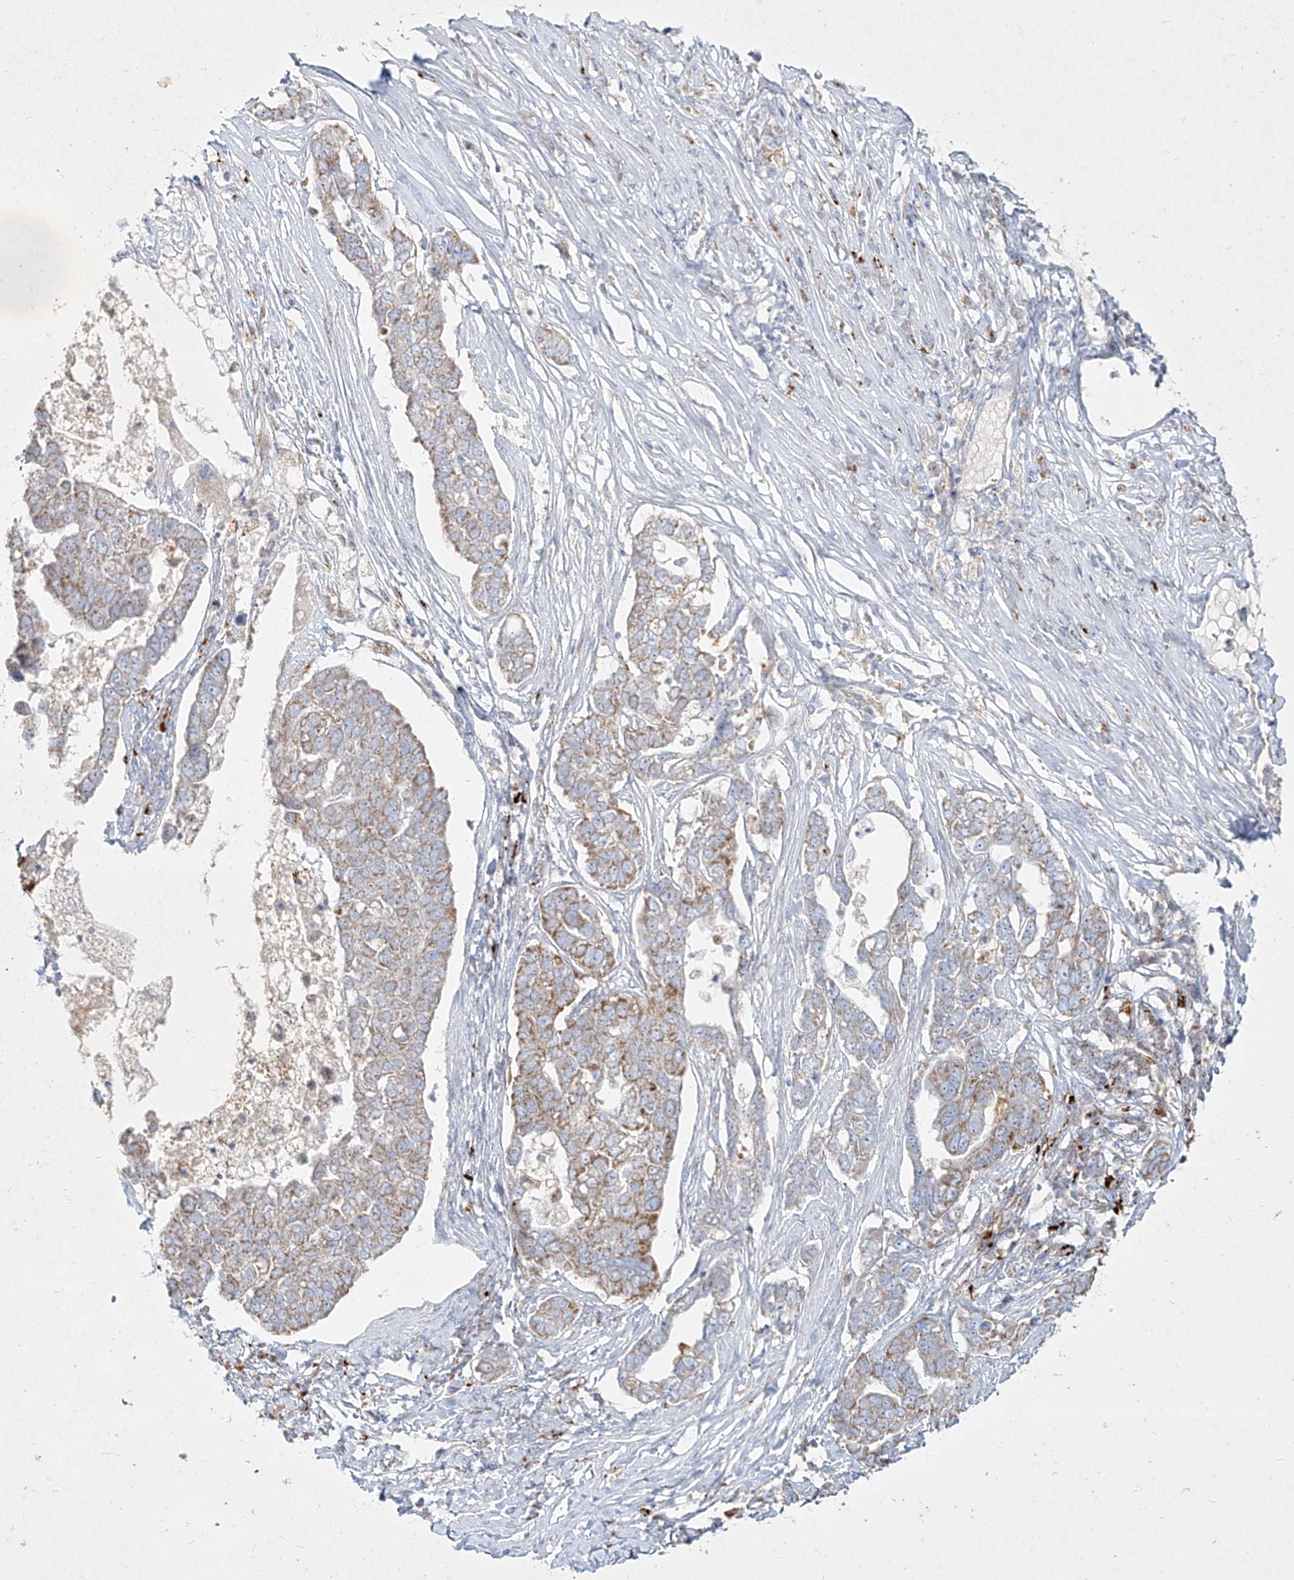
{"staining": {"intensity": "moderate", "quantity": "25%-75%", "location": "cytoplasmic/membranous"}, "tissue": "pancreatic cancer", "cell_type": "Tumor cells", "image_type": "cancer", "snomed": [{"axis": "morphology", "description": "Adenocarcinoma, NOS"}, {"axis": "topography", "description": "Pancreas"}], "caption": "Approximately 25%-75% of tumor cells in human pancreatic cancer show moderate cytoplasmic/membranous protein staining as visualized by brown immunohistochemical staining.", "gene": "MTX2", "patient": {"sex": "female", "age": 61}}